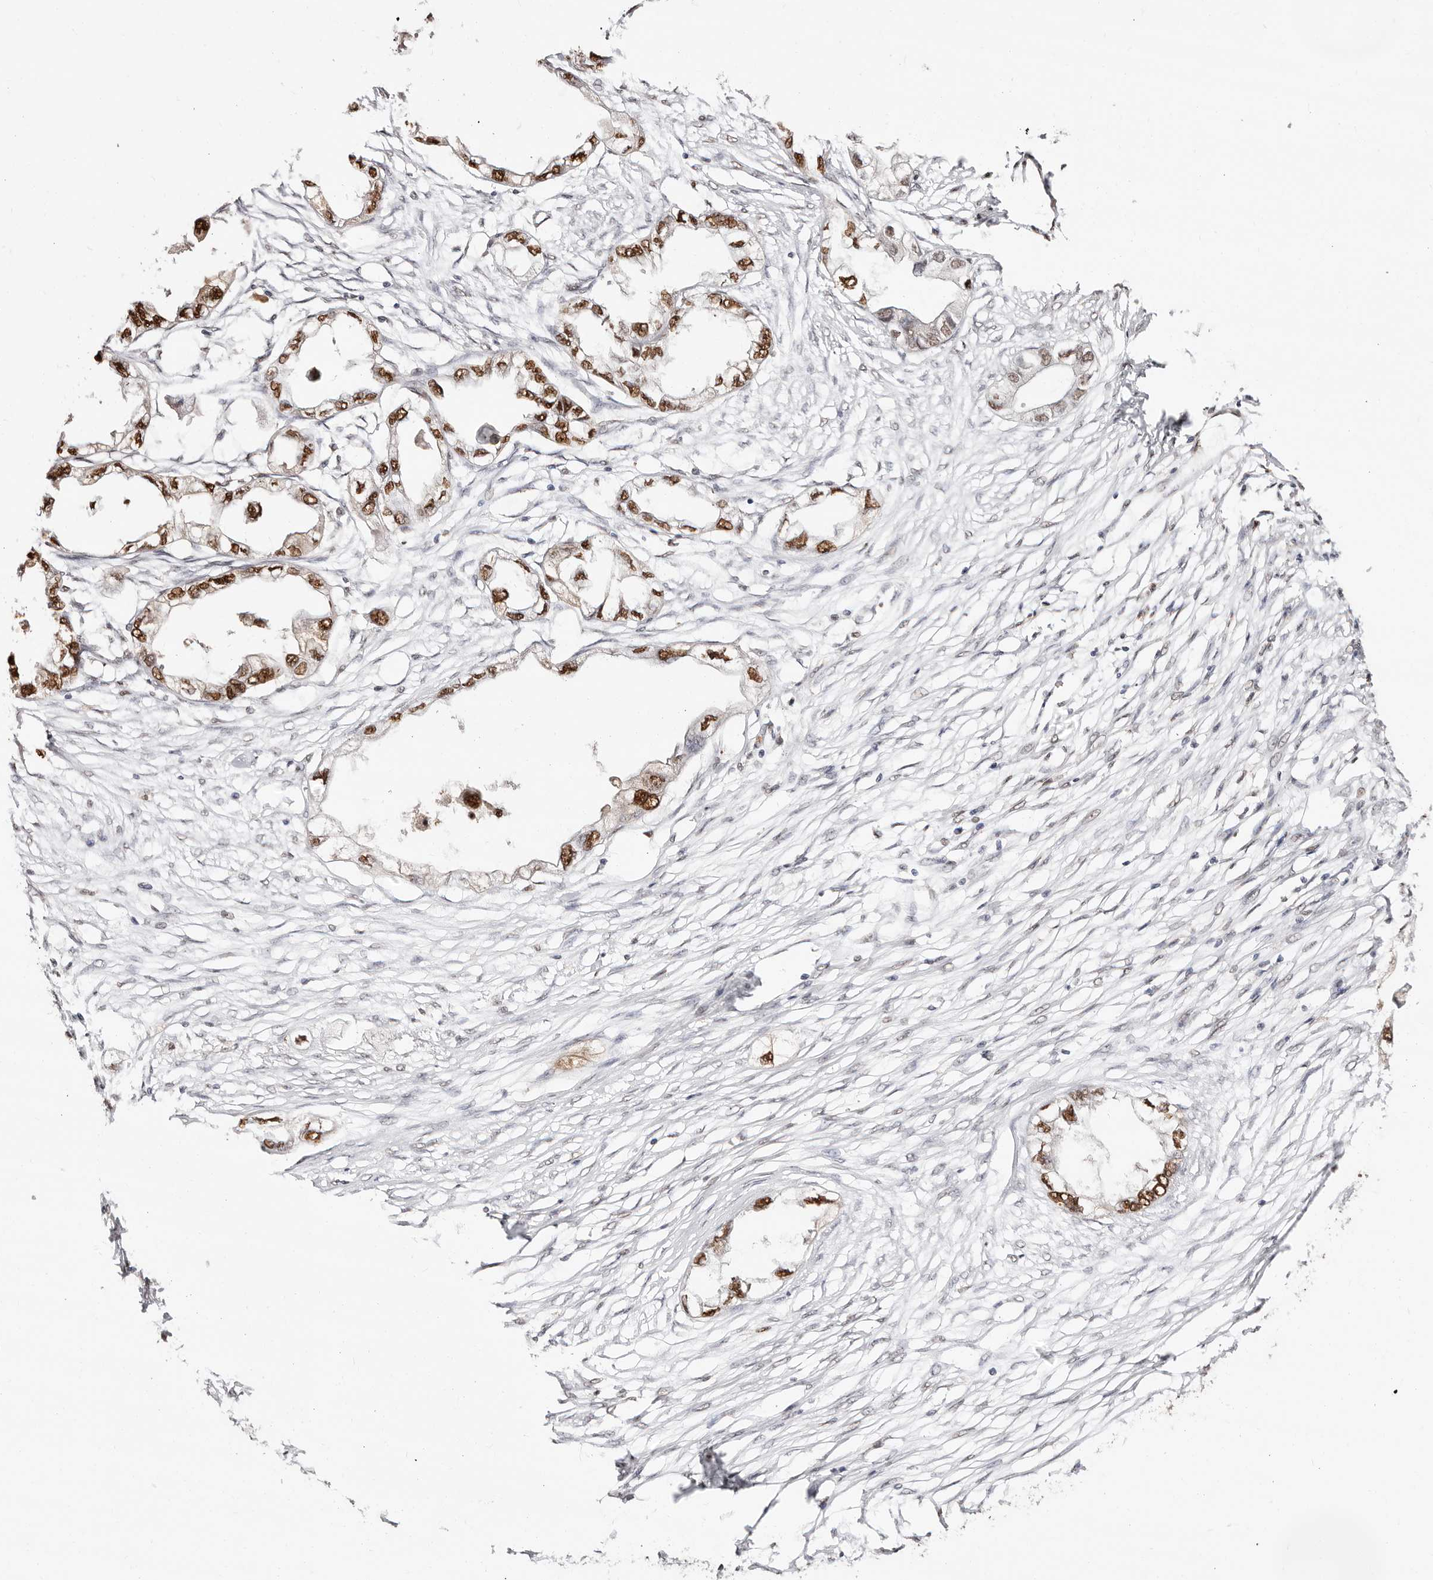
{"staining": {"intensity": "strong", "quantity": ">75%", "location": "nuclear"}, "tissue": "endometrial cancer", "cell_type": "Tumor cells", "image_type": "cancer", "snomed": [{"axis": "morphology", "description": "Adenocarcinoma, NOS"}, {"axis": "morphology", "description": "Adenocarcinoma, metastatic, NOS"}, {"axis": "topography", "description": "Adipose tissue"}, {"axis": "topography", "description": "Endometrium"}], "caption": "Approximately >75% of tumor cells in endometrial cancer reveal strong nuclear protein expression as visualized by brown immunohistochemical staining.", "gene": "TKT", "patient": {"sex": "female", "age": 67}}